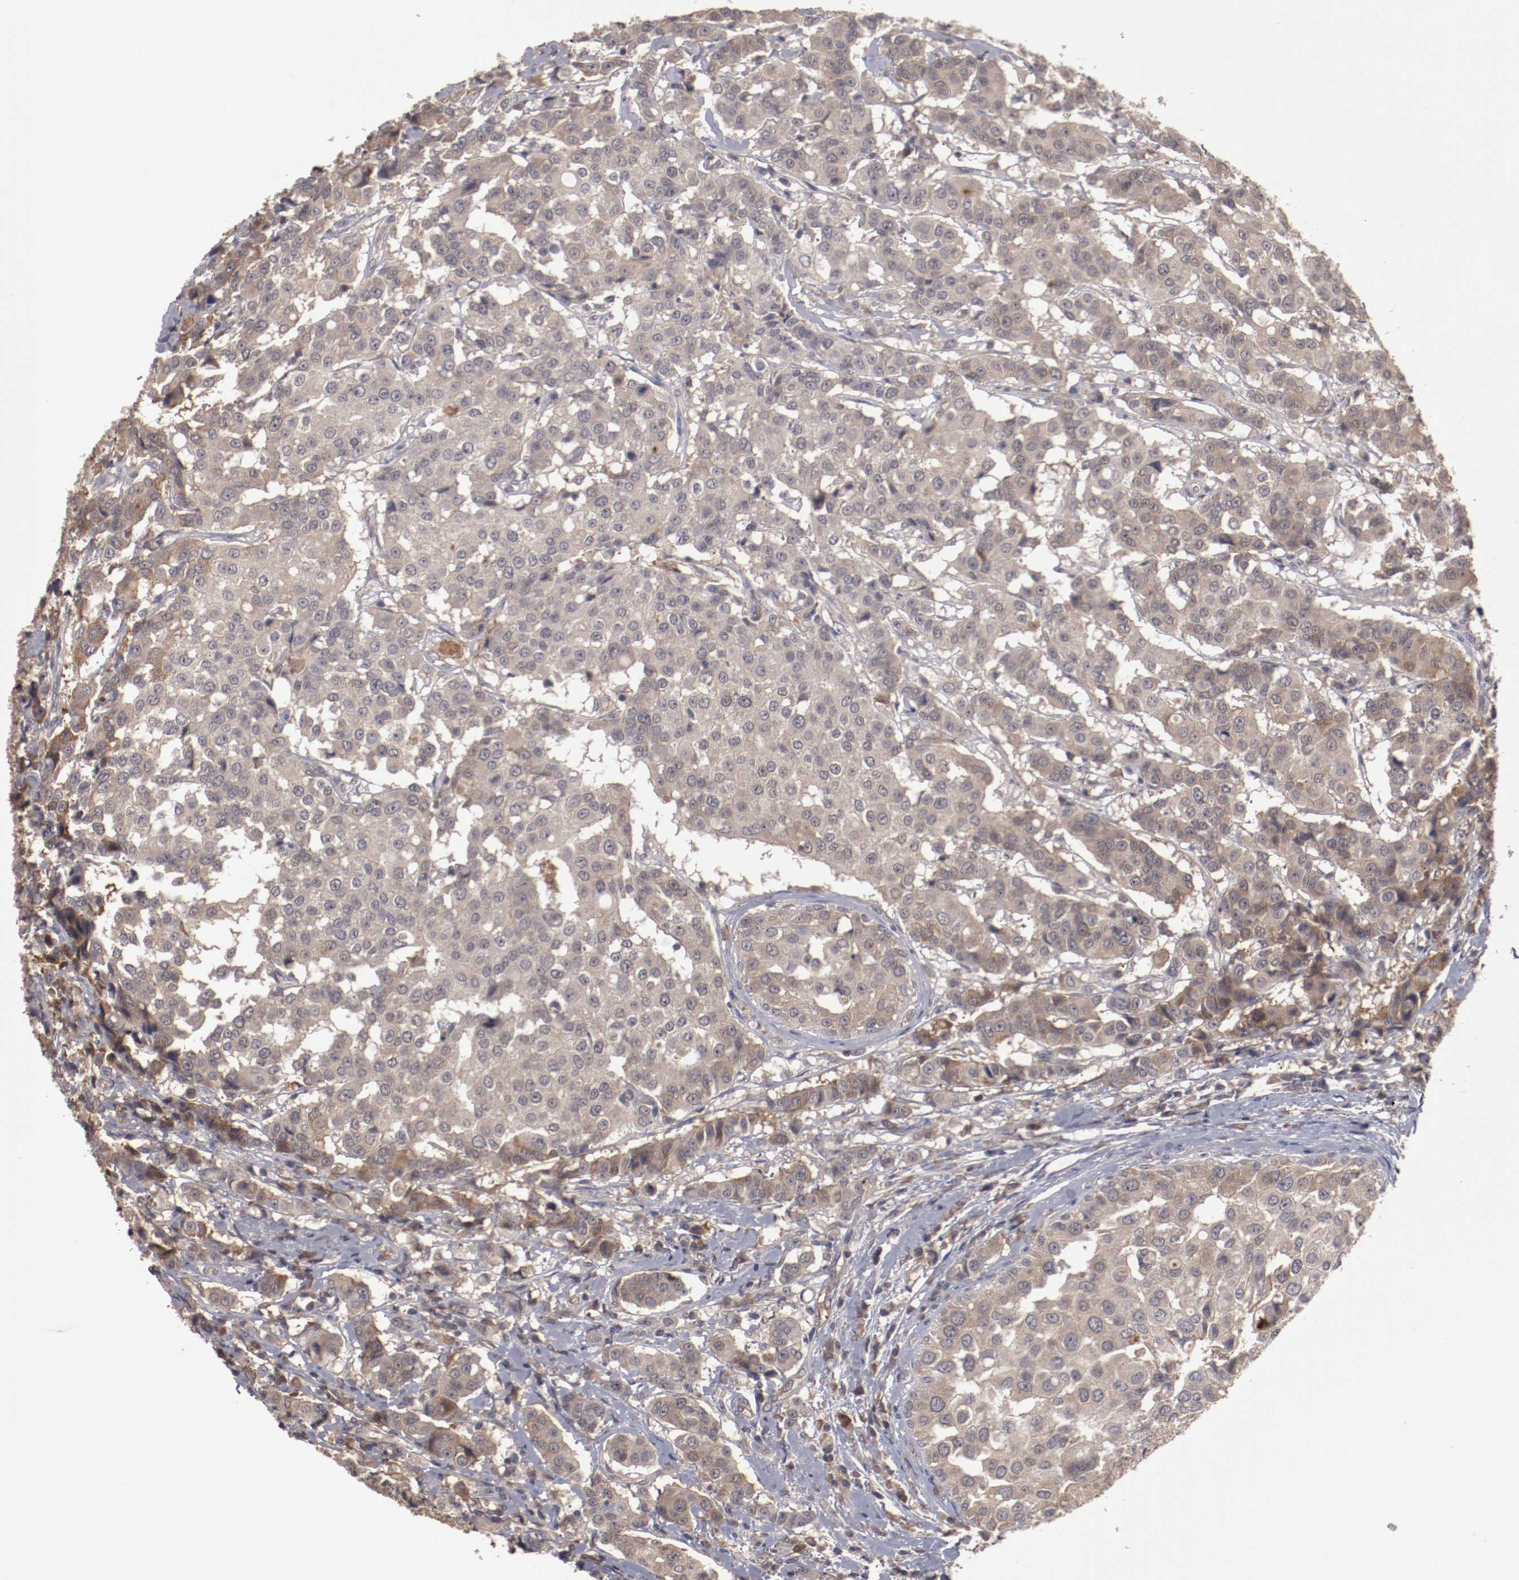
{"staining": {"intensity": "weak", "quantity": "<25%", "location": "cytoplasmic/membranous"}, "tissue": "breast cancer", "cell_type": "Tumor cells", "image_type": "cancer", "snomed": [{"axis": "morphology", "description": "Duct carcinoma"}, {"axis": "topography", "description": "Breast"}], "caption": "High magnification brightfield microscopy of breast cancer (intraductal carcinoma) stained with DAB (3,3'-diaminobenzidine) (brown) and counterstained with hematoxylin (blue): tumor cells show no significant positivity.", "gene": "CP", "patient": {"sex": "female", "age": 27}}